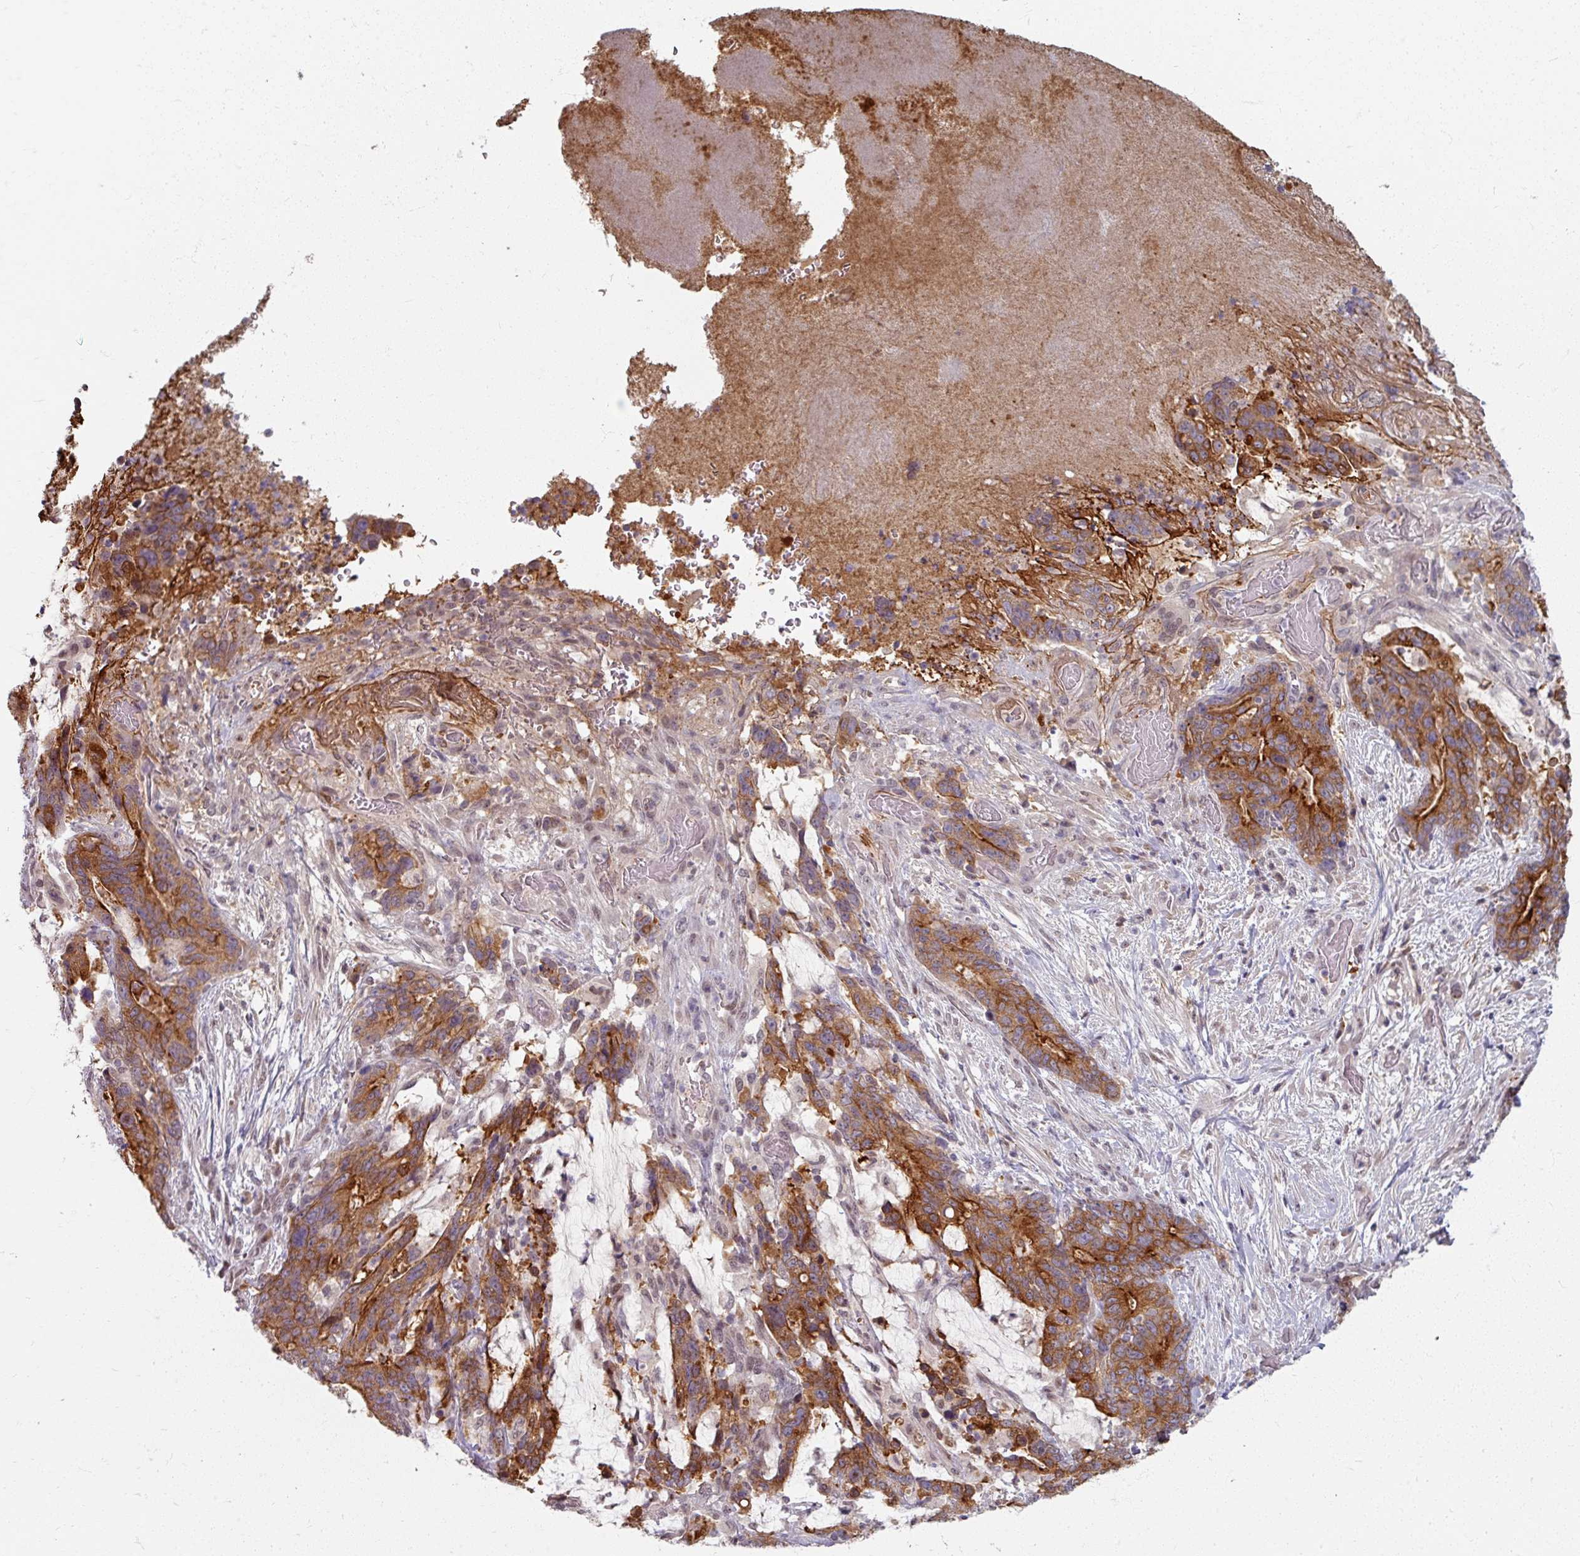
{"staining": {"intensity": "strong", "quantity": ">75%", "location": "cytoplasmic/membranous"}, "tissue": "stomach cancer", "cell_type": "Tumor cells", "image_type": "cancer", "snomed": [{"axis": "morphology", "description": "Normal tissue, NOS"}, {"axis": "morphology", "description": "Adenocarcinoma, NOS"}, {"axis": "topography", "description": "Stomach"}], "caption": "Protein expression analysis of human stomach adenocarcinoma reveals strong cytoplasmic/membranous staining in approximately >75% of tumor cells.", "gene": "KLC3", "patient": {"sex": "female", "age": 64}}